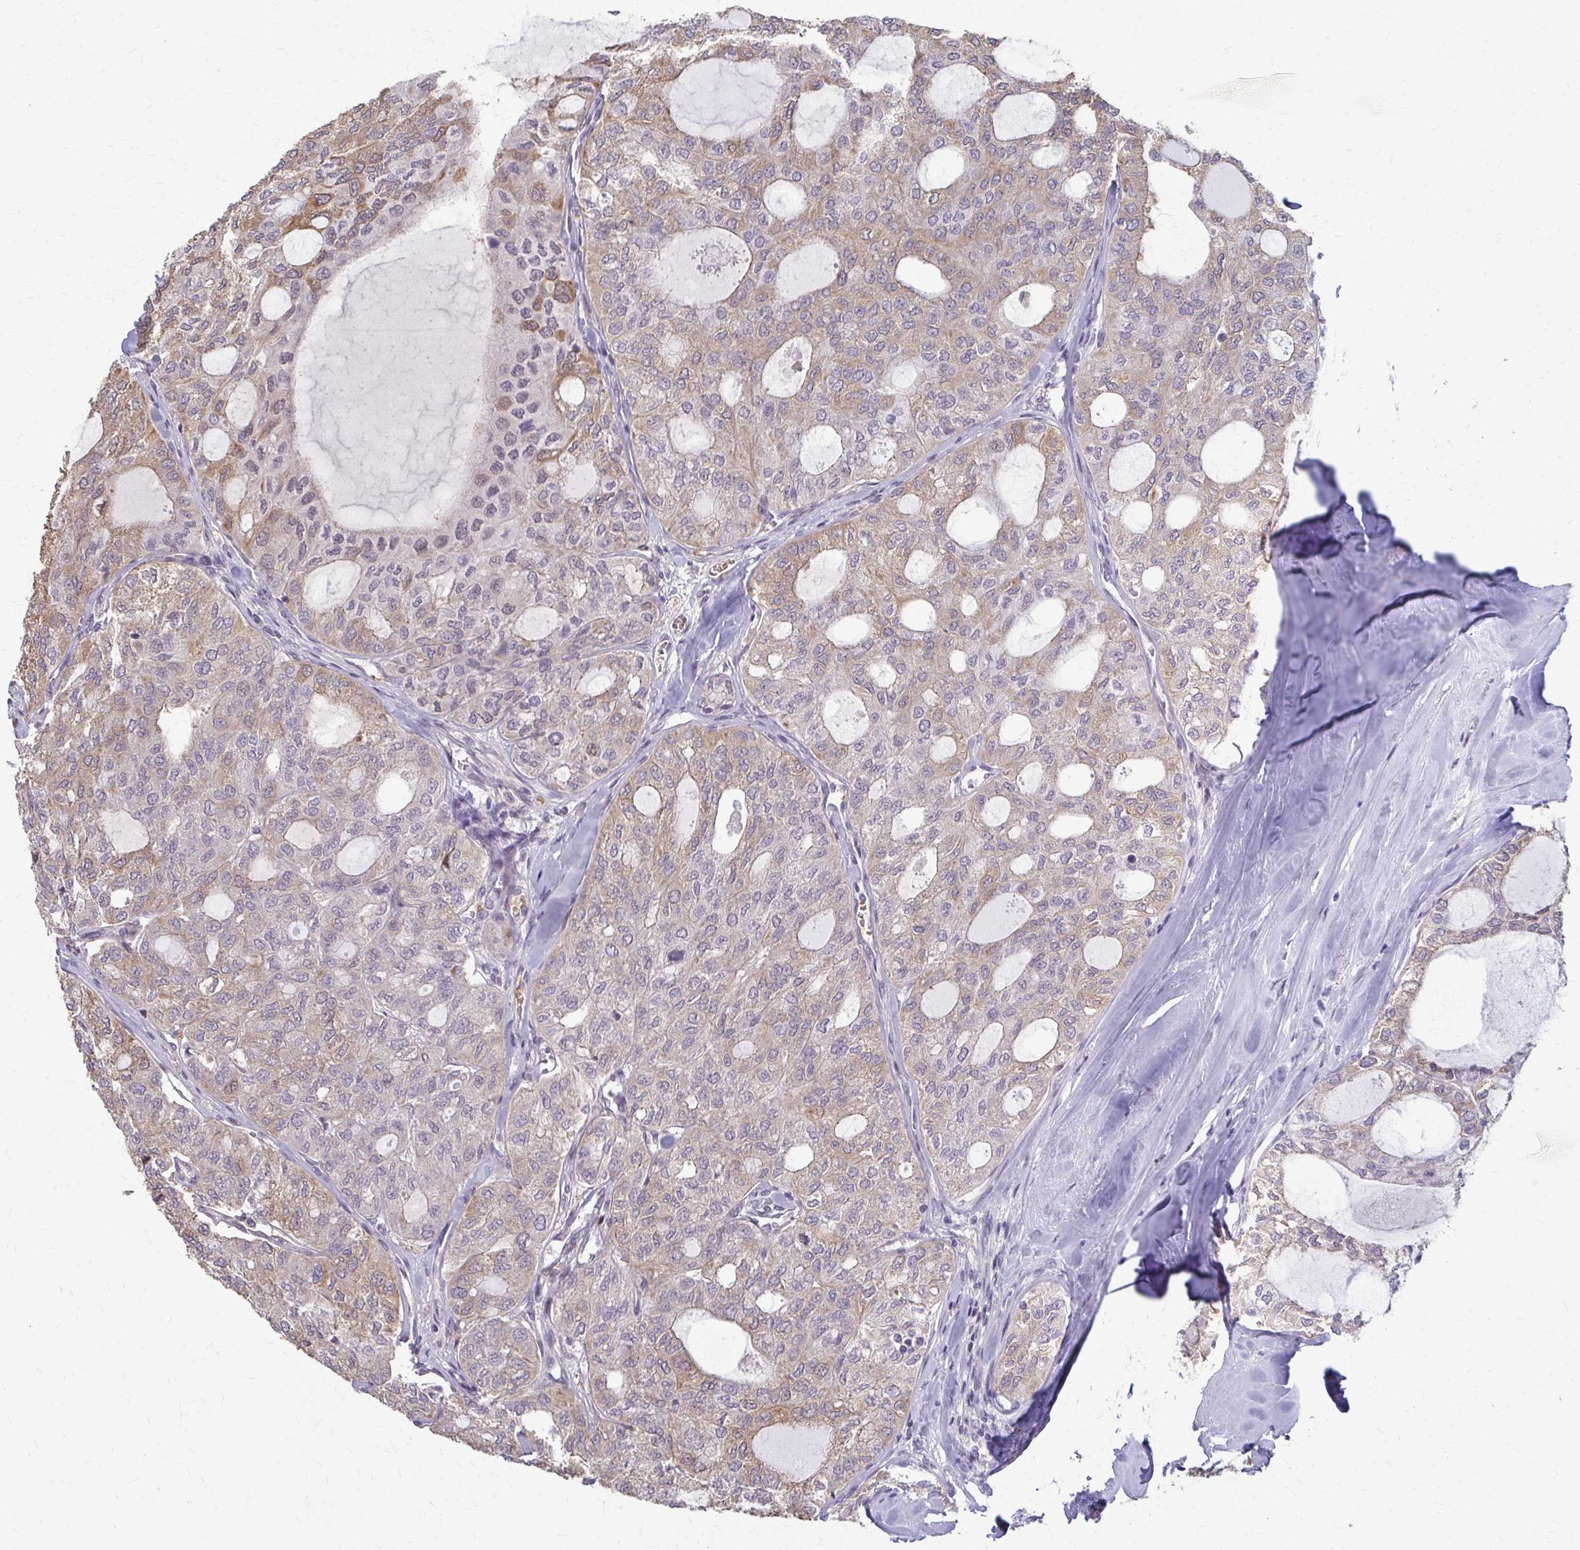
{"staining": {"intensity": "moderate", "quantity": "<25%", "location": "cytoplasmic/membranous"}, "tissue": "thyroid cancer", "cell_type": "Tumor cells", "image_type": "cancer", "snomed": [{"axis": "morphology", "description": "Follicular adenoma carcinoma, NOS"}, {"axis": "topography", "description": "Thyroid gland"}], "caption": "Brown immunohistochemical staining in human thyroid cancer exhibits moderate cytoplasmic/membranous positivity in approximately <25% of tumor cells.", "gene": "ZNF34", "patient": {"sex": "male", "age": 75}}